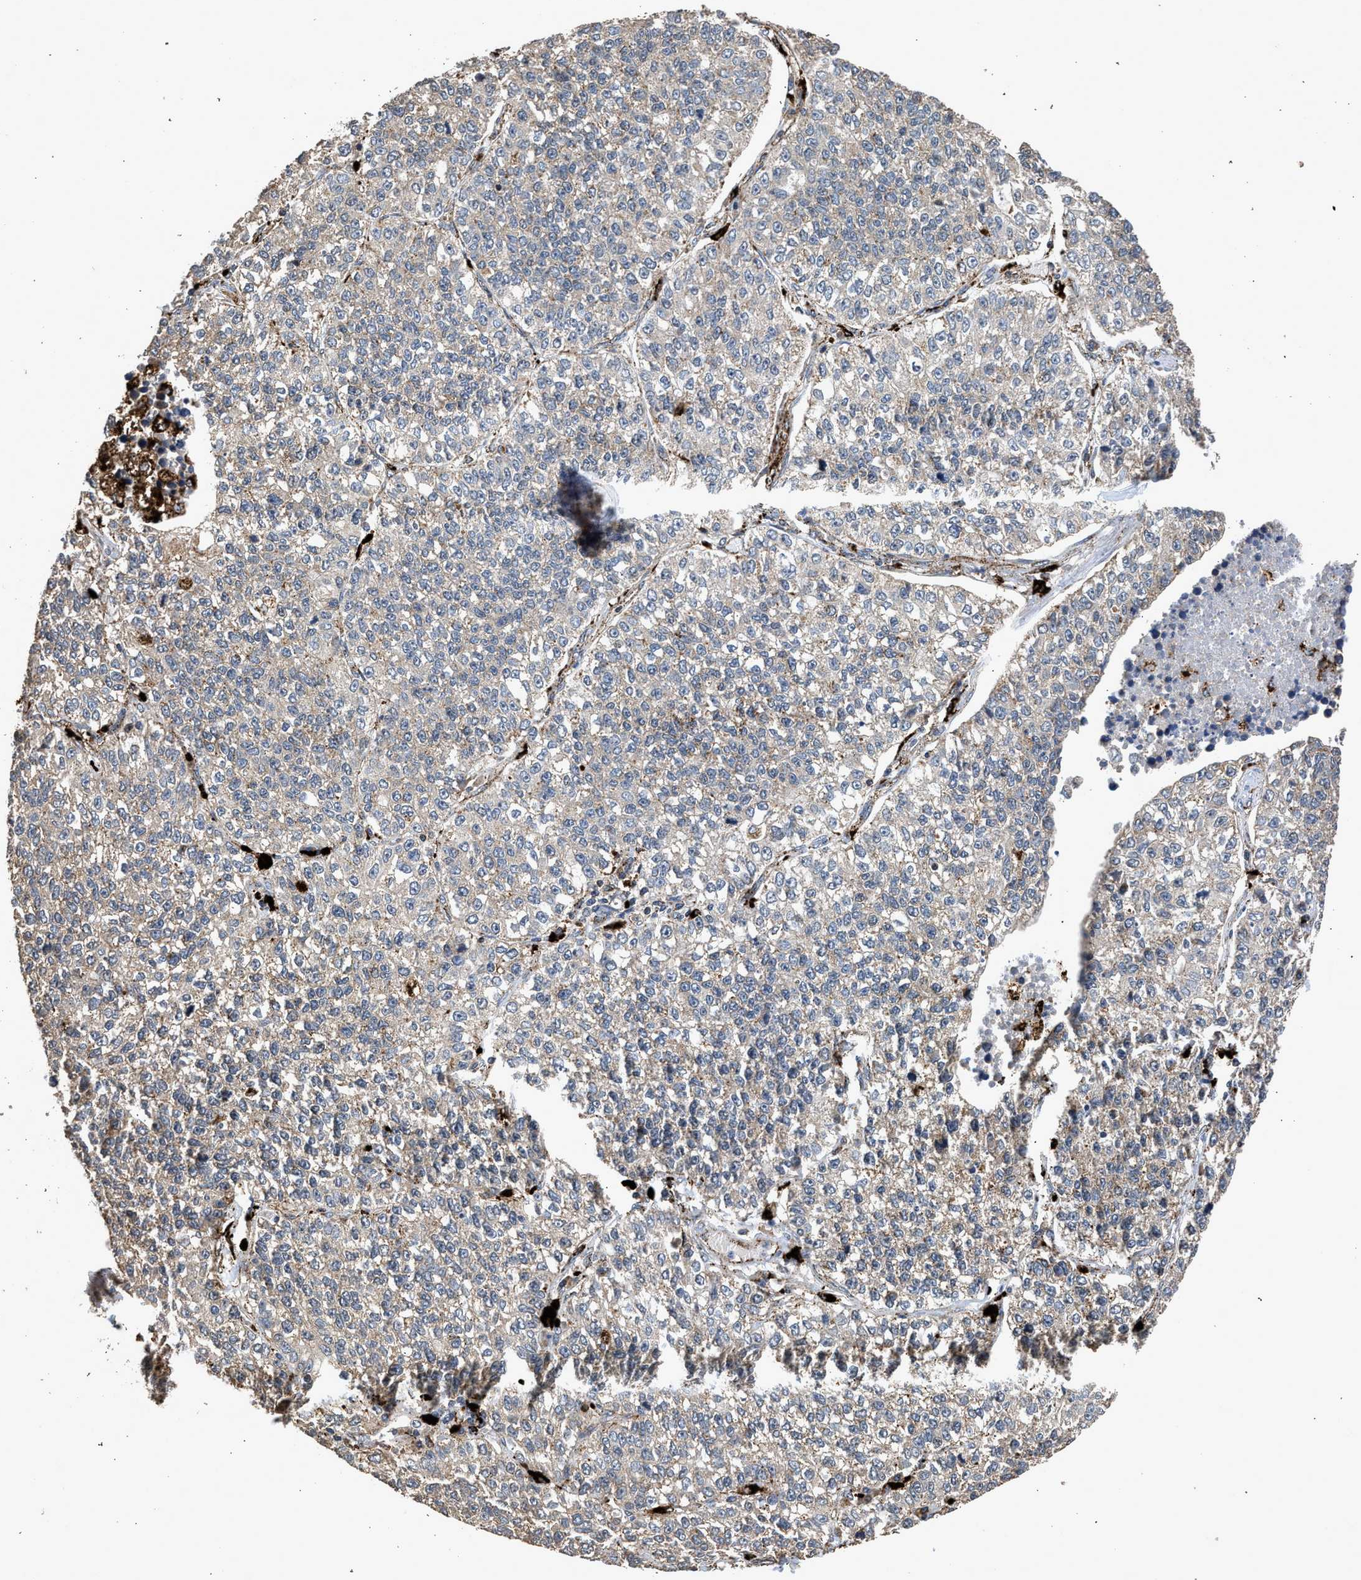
{"staining": {"intensity": "weak", "quantity": "25%-75%", "location": "cytoplasmic/membranous"}, "tissue": "lung cancer", "cell_type": "Tumor cells", "image_type": "cancer", "snomed": [{"axis": "morphology", "description": "Adenocarcinoma, NOS"}, {"axis": "topography", "description": "Lung"}], "caption": "An image of lung cancer stained for a protein demonstrates weak cytoplasmic/membranous brown staining in tumor cells. The staining was performed using DAB, with brown indicating positive protein expression. Nuclei are stained blue with hematoxylin.", "gene": "CTSV", "patient": {"sex": "male", "age": 49}}